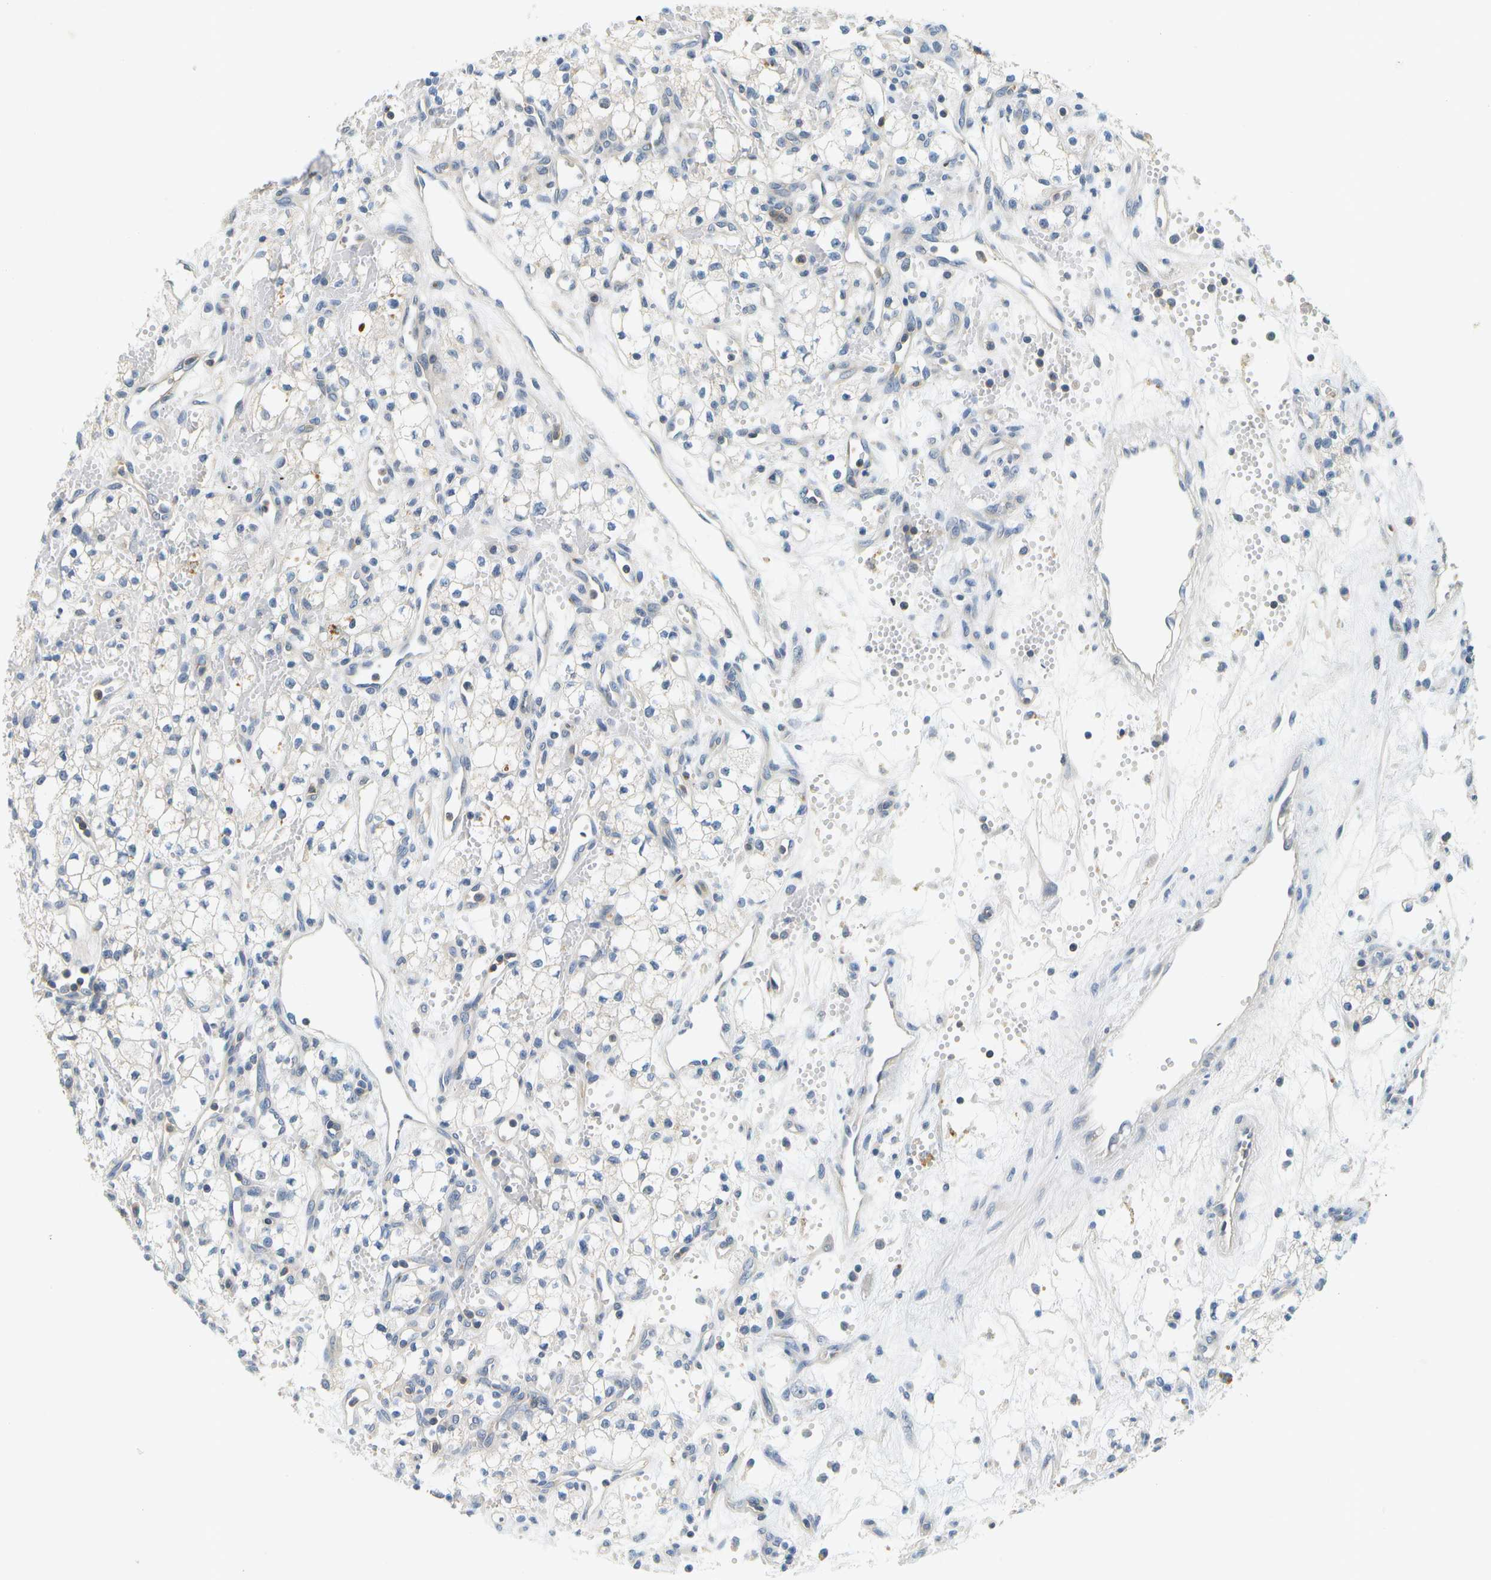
{"staining": {"intensity": "negative", "quantity": "none", "location": "none"}, "tissue": "renal cancer", "cell_type": "Tumor cells", "image_type": "cancer", "snomed": [{"axis": "morphology", "description": "Adenocarcinoma, NOS"}, {"axis": "topography", "description": "Kidney"}], "caption": "An image of renal cancer stained for a protein reveals no brown staining in tumor cells.", "gene": "RASGRP2", "patient": {"sex": "male", "age": 59}}